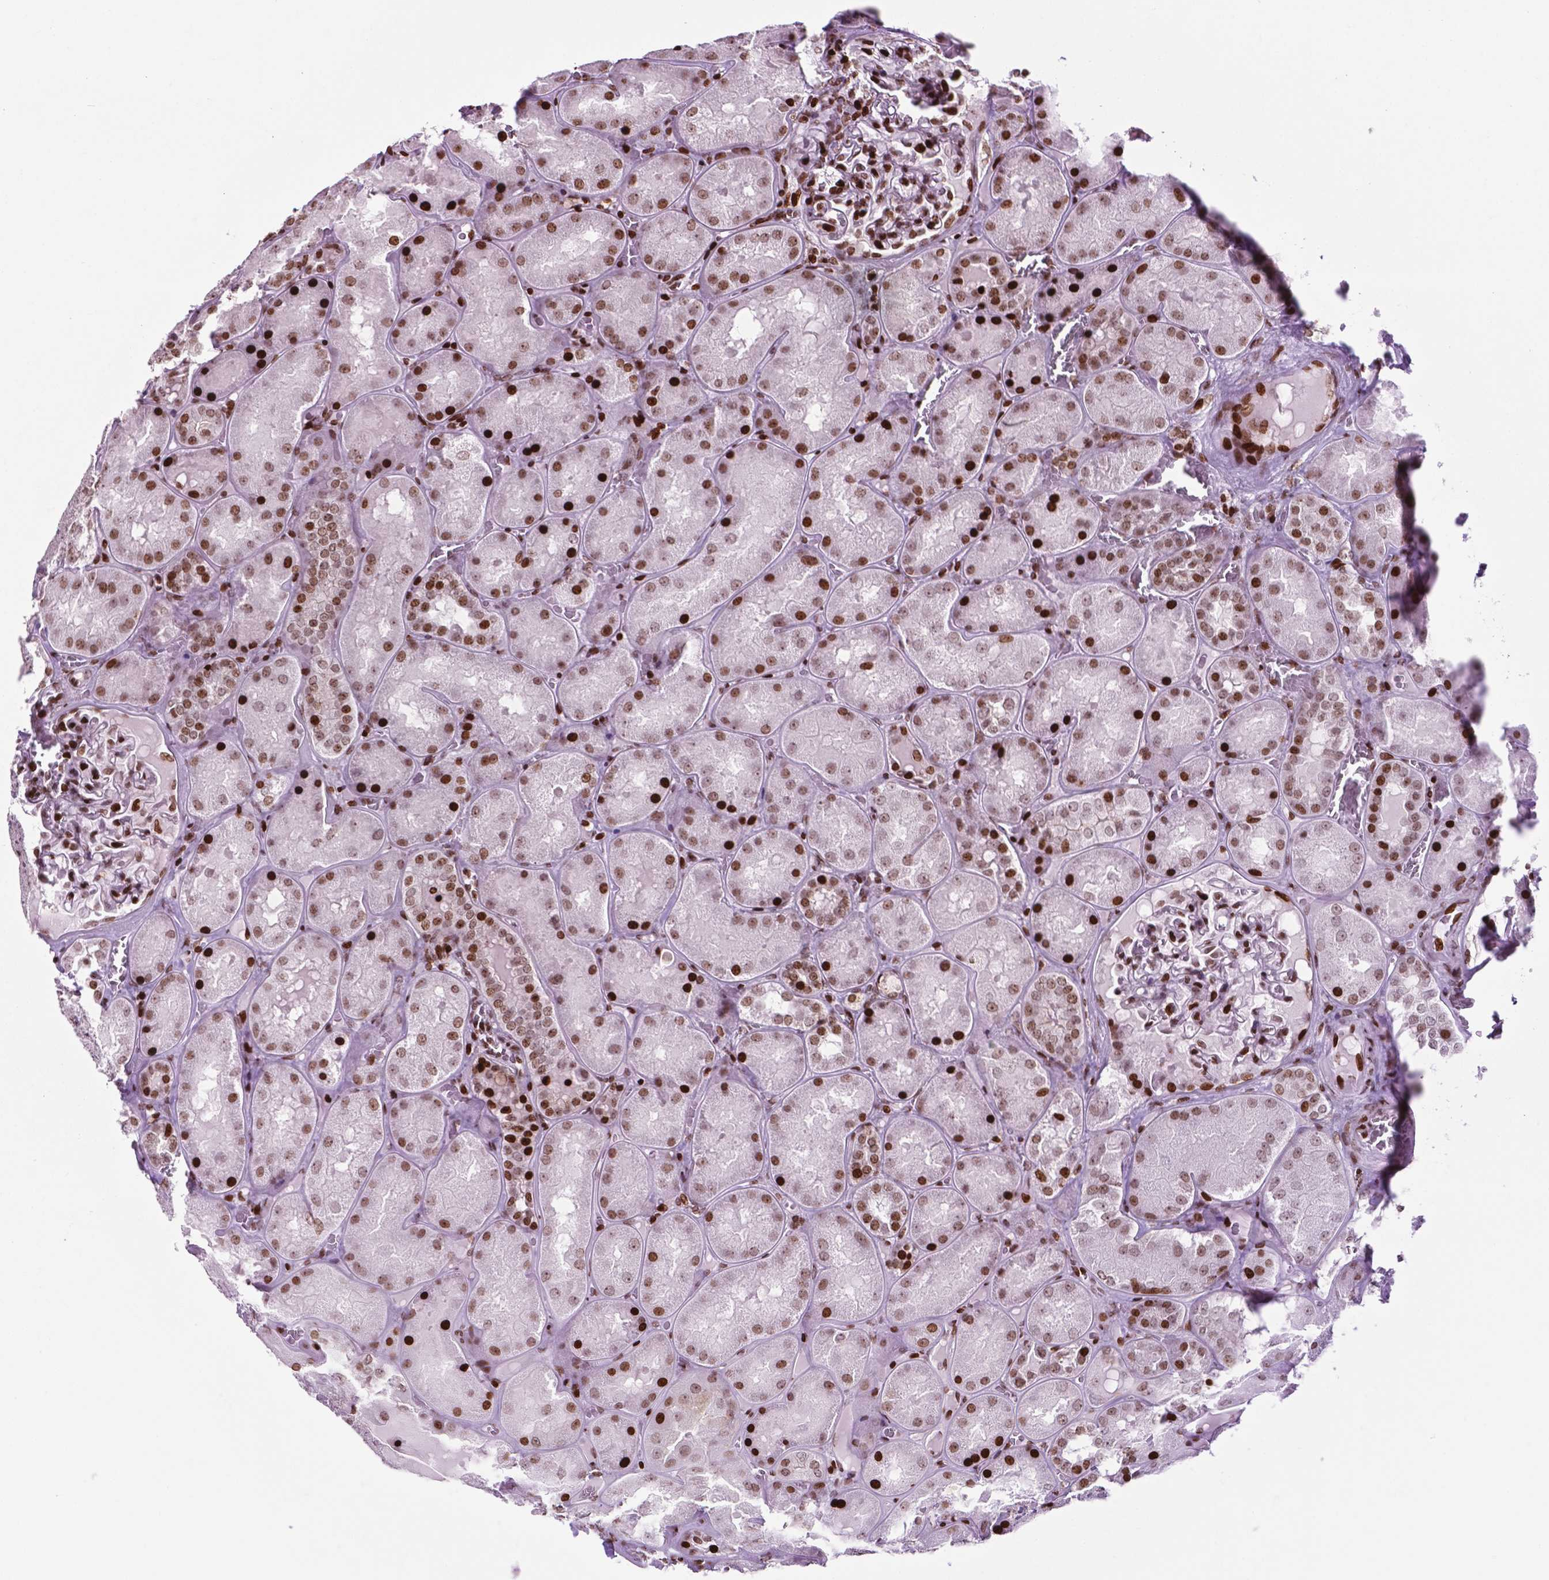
{"staining": {"intensity": "strong", "quantity": ">75%", "location": "nuclear"}, "tissue": "kidney", "cell_type": "Cells in glomeruli", "image_type": "normal", "snomed": [{"axis": "morphology", "description": "Normal tissue, NOS"}, {"axis": "topography", "description": "Kidney"}], "caption": "Brown immunohistochemical staining in normal human kidney reveals strong nuclear staining in about >75% of cells in glomeruli. (Stains: DAB (3,3'-diaminobenzidine) in brown, nuclei in blue, Microscopy: brightfield microscopy at high magnification).", "gene": "TMEM250", "patient": {"sex": "male", "age": 73}}